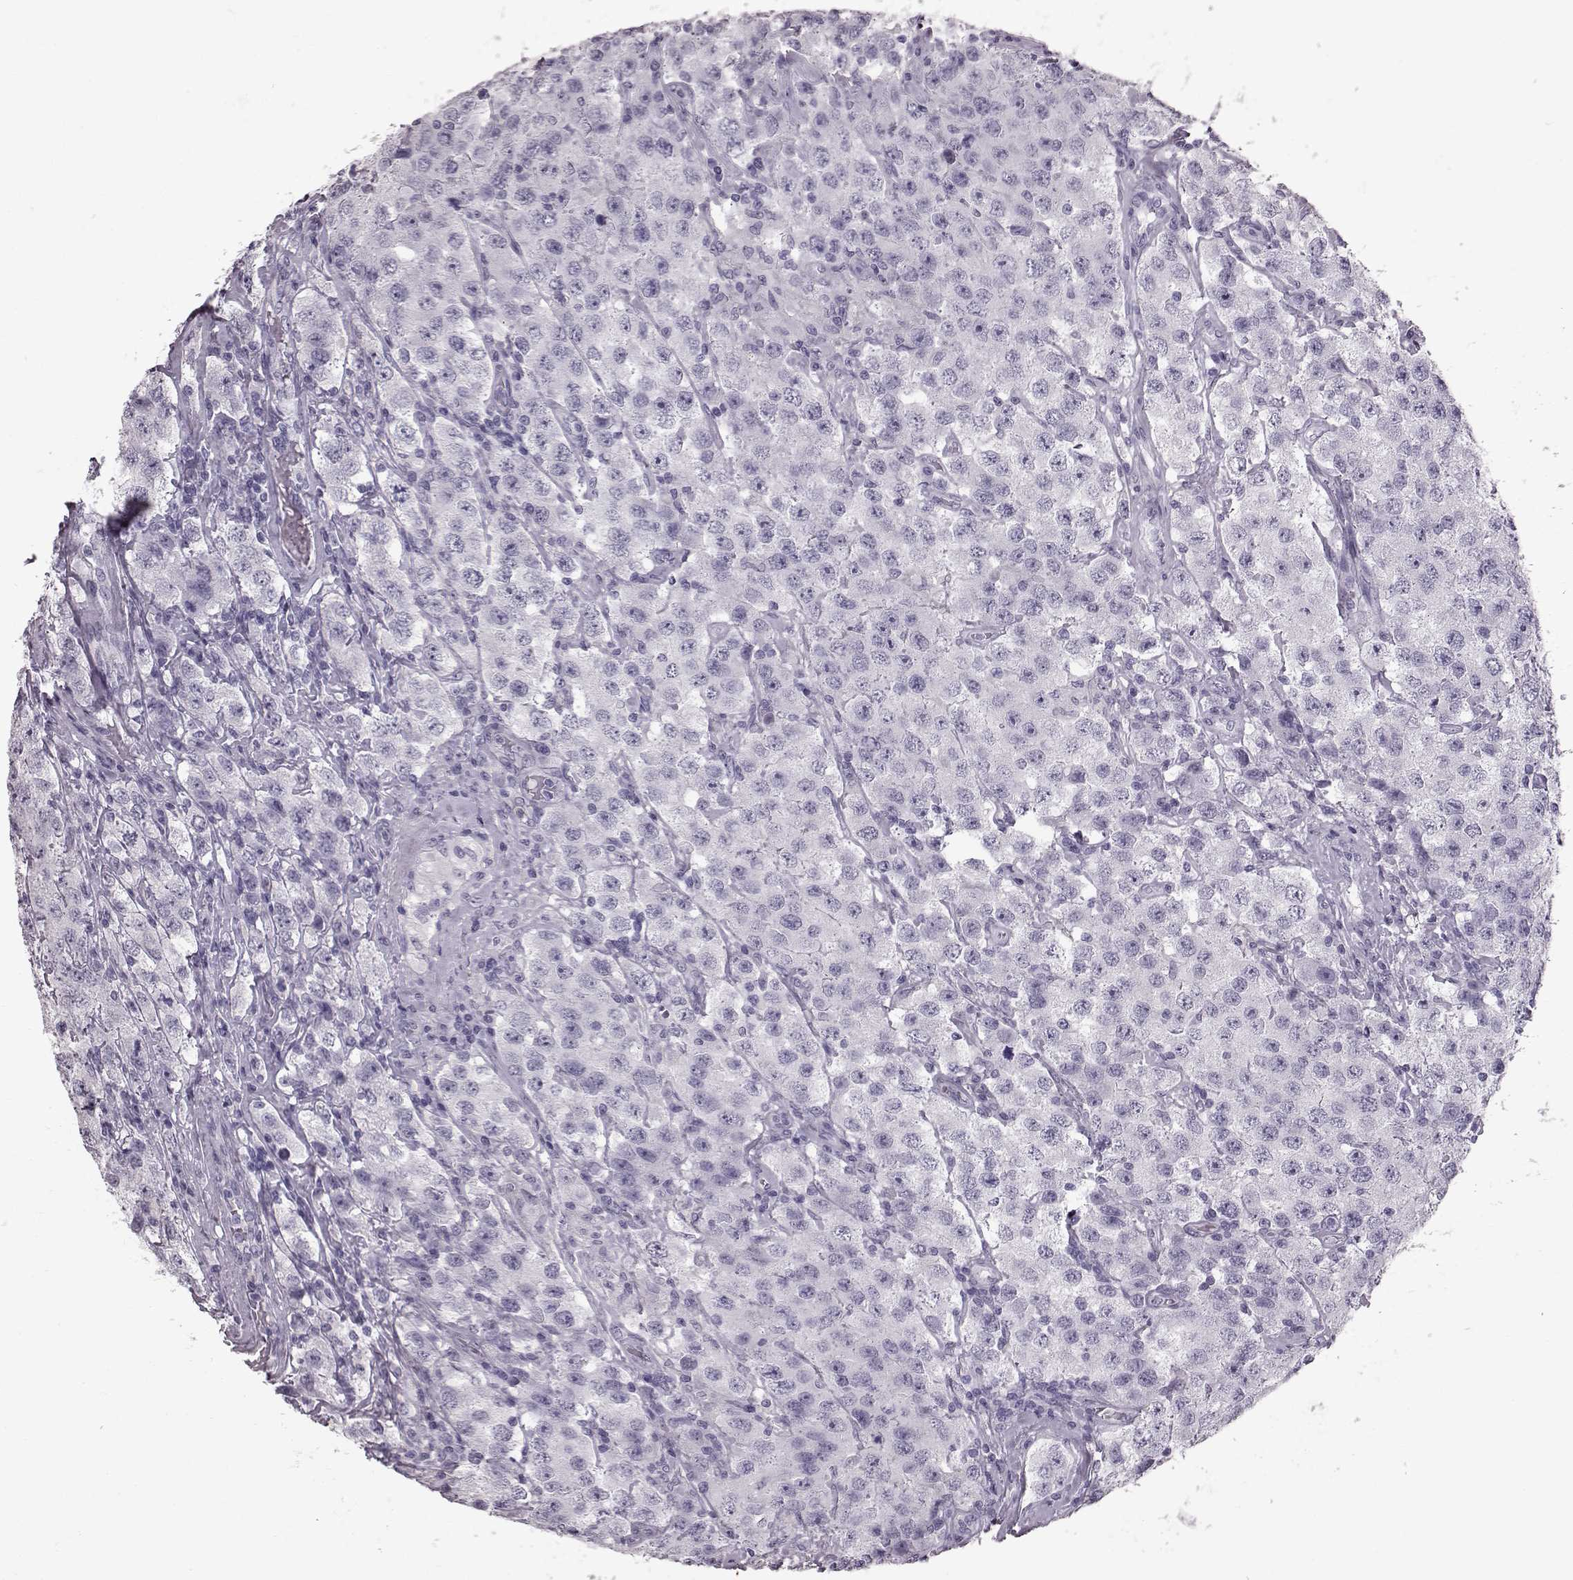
{"staining": {"intensity": "negative", "quantity": "none", "location": "none"}, "tissue": "testis cancer", "cell_type": "Tumor cells", "image_type": "cancer", "snomed": [{"axis": "morphology", "description": "Seminoma, NOS"}, {"axis": "topography", "description": "Testis"}], "caption": "This is an immunohistochemistry (IHC) image of human testis cancer (seminoma). There is no positivity in tumor cells.", "gene": "FUT4", "patient": {"sex": "male", "age": 52}}